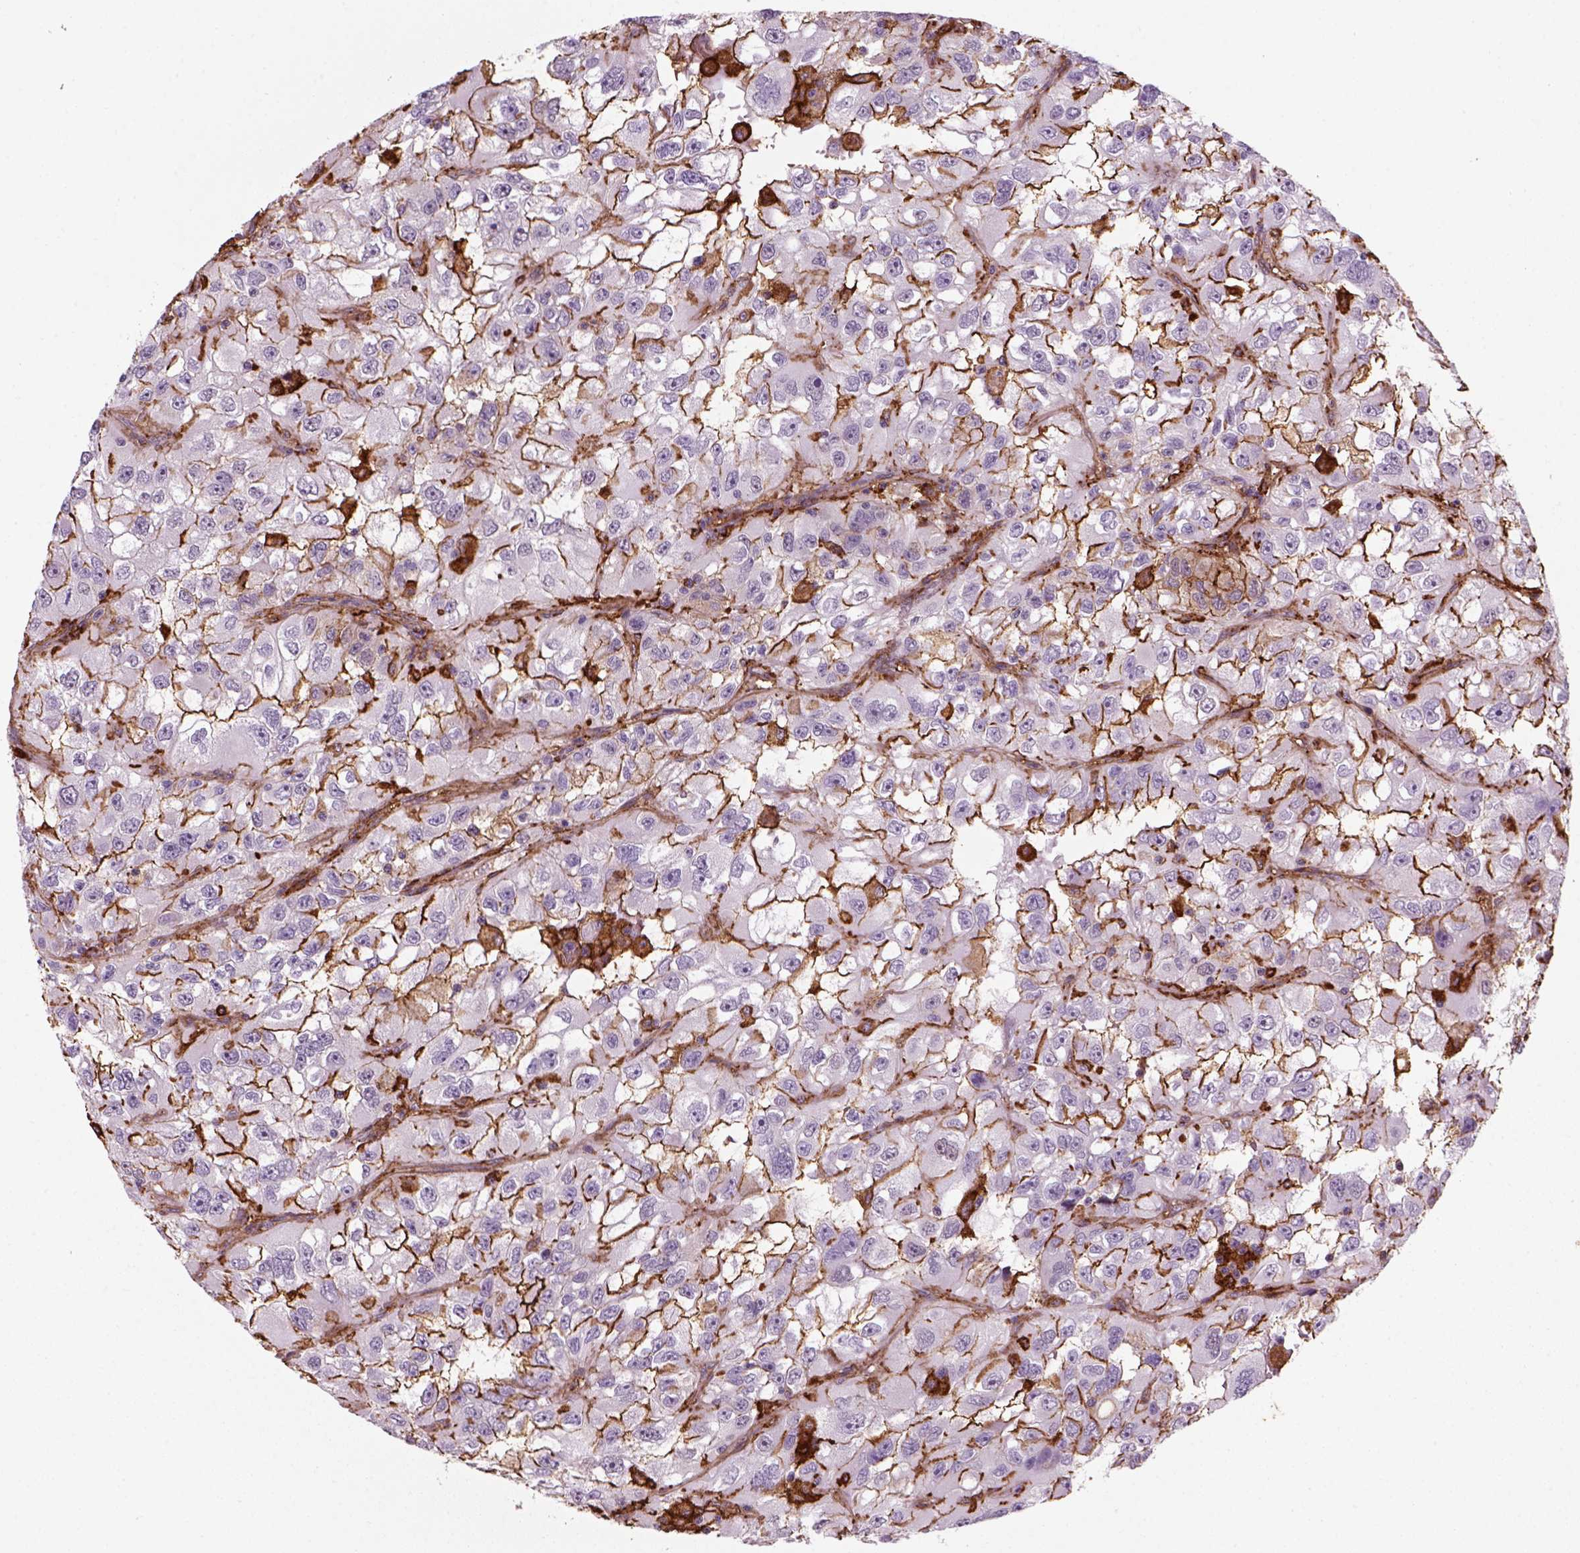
{"staining": {"intensity": "strong", "quantity": "25%-75%", "location": "cytoplasmic/membranous"}, "tissue": "renal cancer", "cell_type": "Tumor cells", "image_type": "cancer", "snomed": [{"axis": "morphology", "description": "Adenocarcinoma, NOS"}, {"axis": "topography", "description": "Kidney"}], "caption": "A brown stain shows strong cytoplasmic/membranous staining of a protein in adenocarcinoma (renal) tumor cells. Using DAB (brown) and hematoxylin (blue) stains, captured at high magnification using brightfield microscopy.", "gene": "MARCKS", "patient": {"sex": "male", "age": 64}}